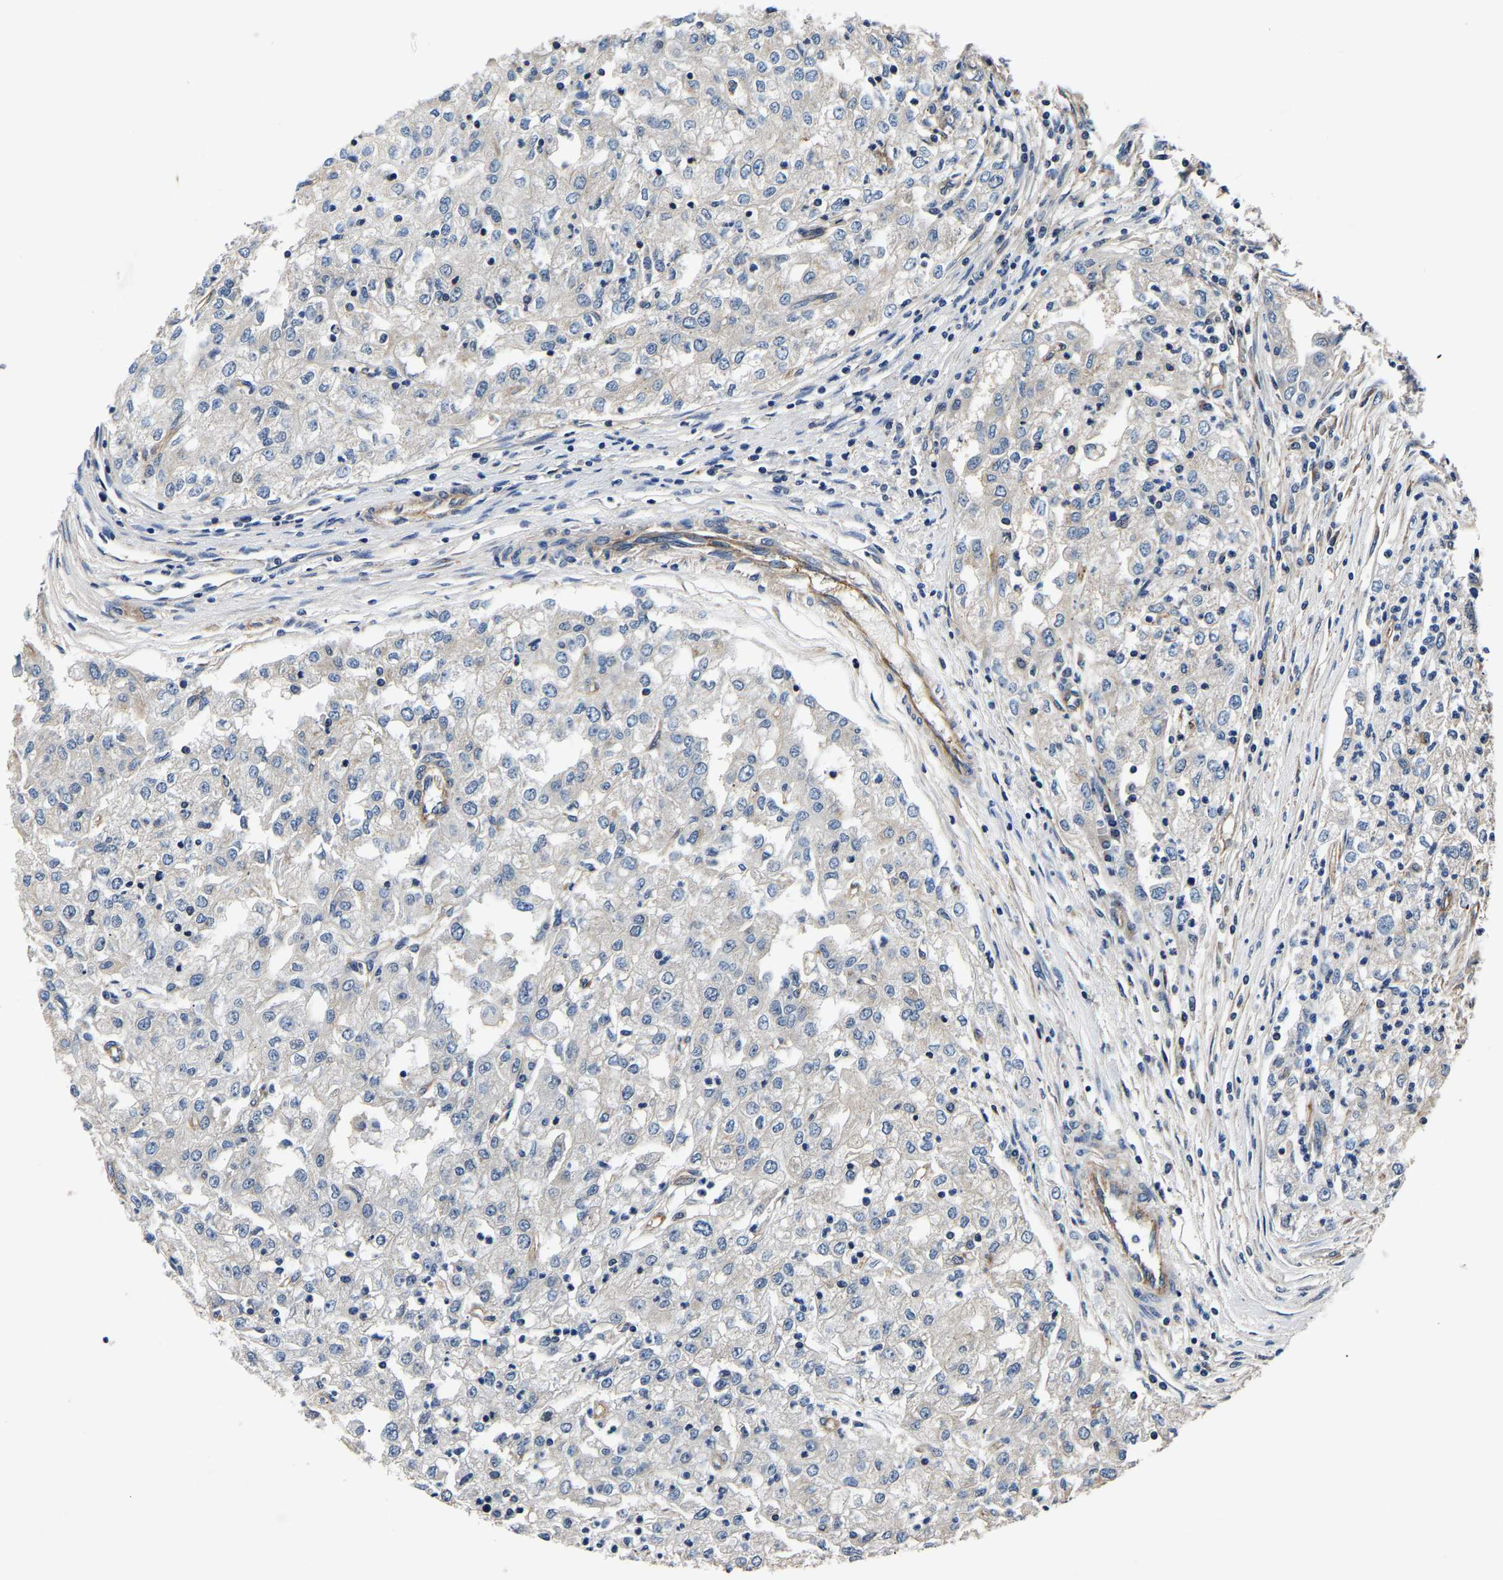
{"staining": {"intensity": "negative", "quantity": "none", "location": "none"}, "tissue": "renal cancer", "cell_type": "Tumor cells", "image_type": "cancer", "snomed": [{"axis": "morphology", "description": "Adenocarcinoma, NOS"}, {"axis": "topography", "description": "Kidney"}], "caption": "Tumor cells are negative for protein expression in human renal cancer (adenocarcinoma).", "gene": "SH3GLB1", "patient": {"sex": "female", "age": 54}}